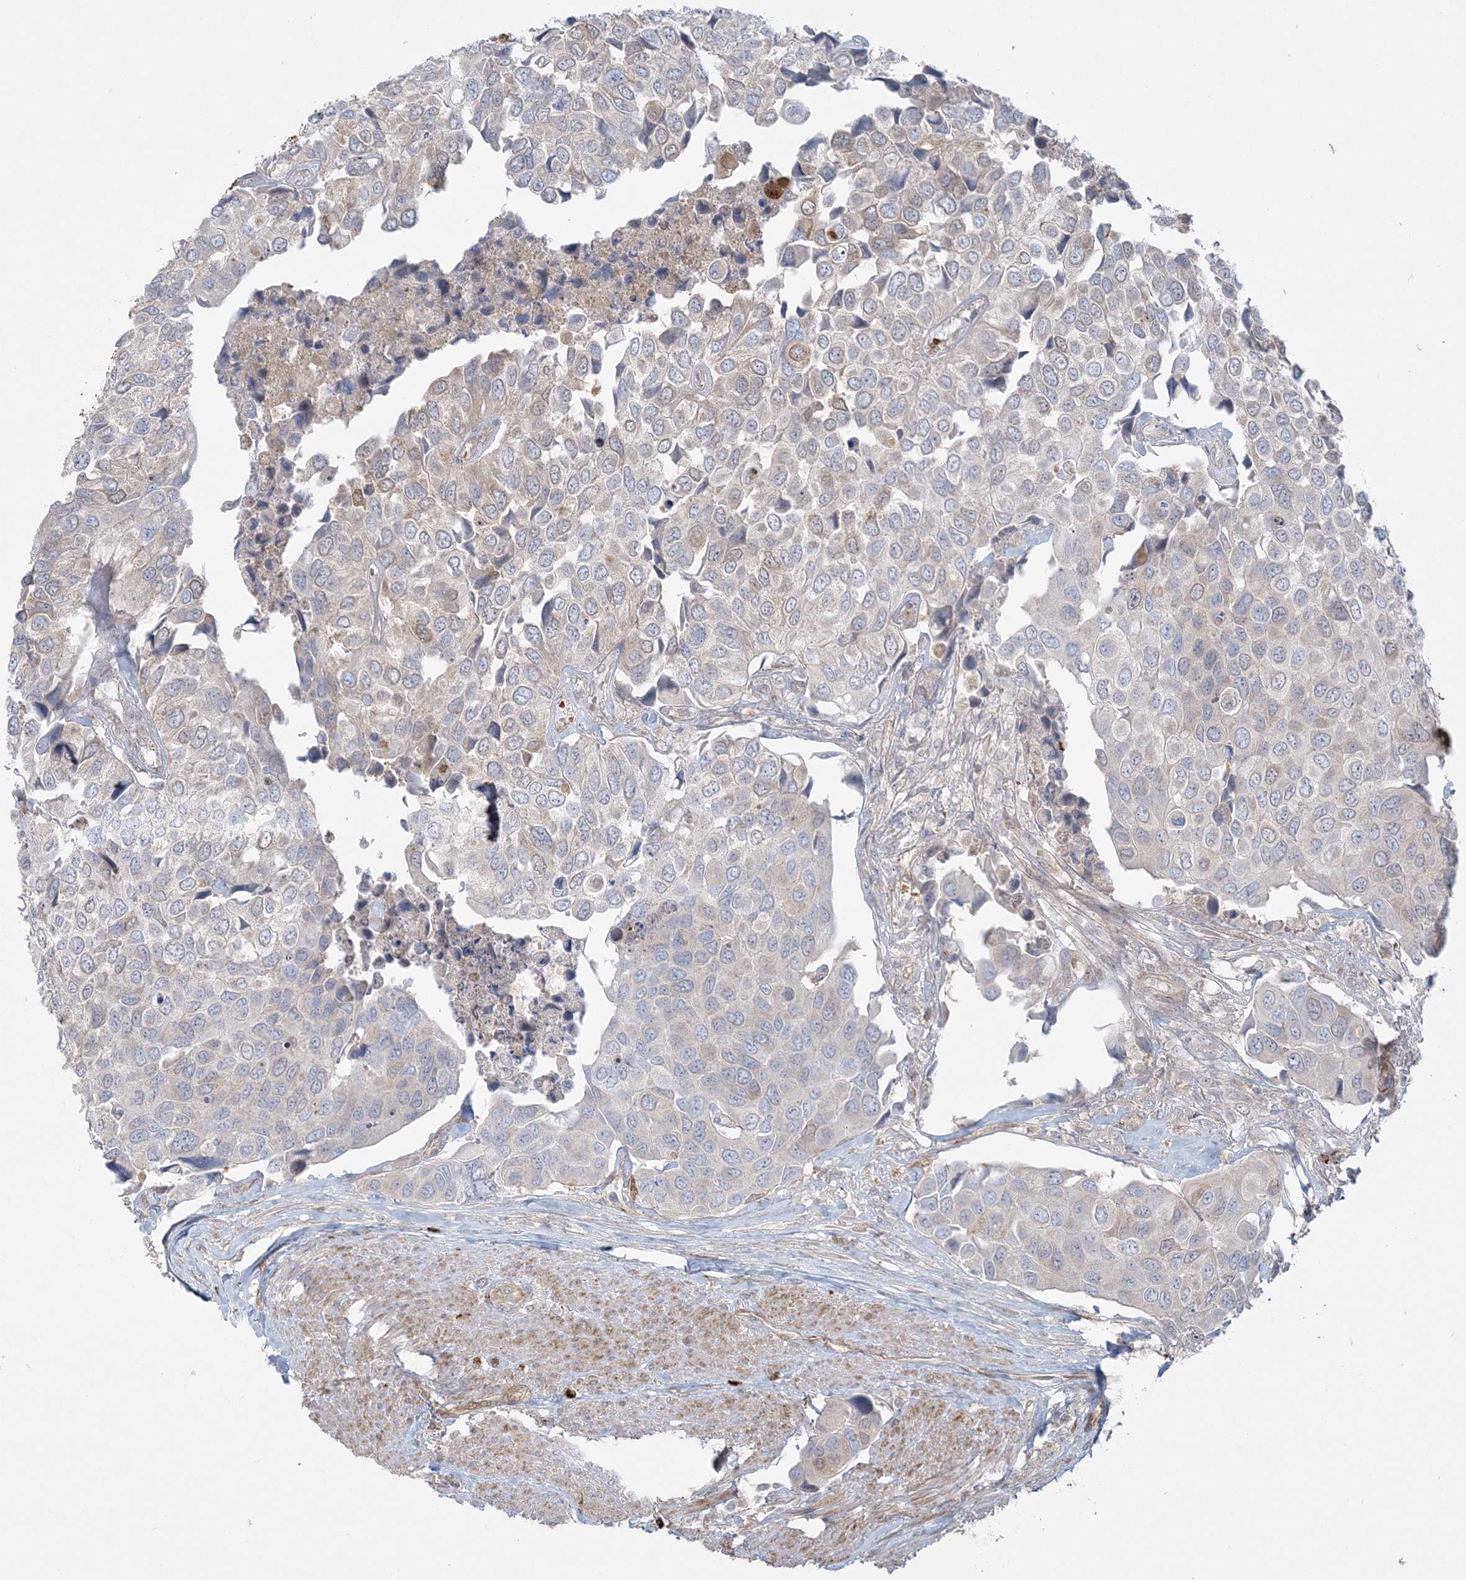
{"staining": {"intensity": "moderate", "quantity": "<25%", "location": "cytoplasmic/membranous"}, "tissue": "urothelial cancer", "cell_type": "Tumor cells", "image_type": "cancer", "snomed": [{"axis": "morphology", "description": "Urothelial carcinoma, High grade"}, {"axis": "topography", "description": "Urinary bladder"}], "caption": "High-grade urothelial carcinoma tissue reveals moderate cytoplasmic/membranous expression in approximately <25% of tumor cells (DAB = brown stain, brightfield microscopy at high magnification).", "gene": "INPP1", "patient": {"sex": "male", "age": 74}}